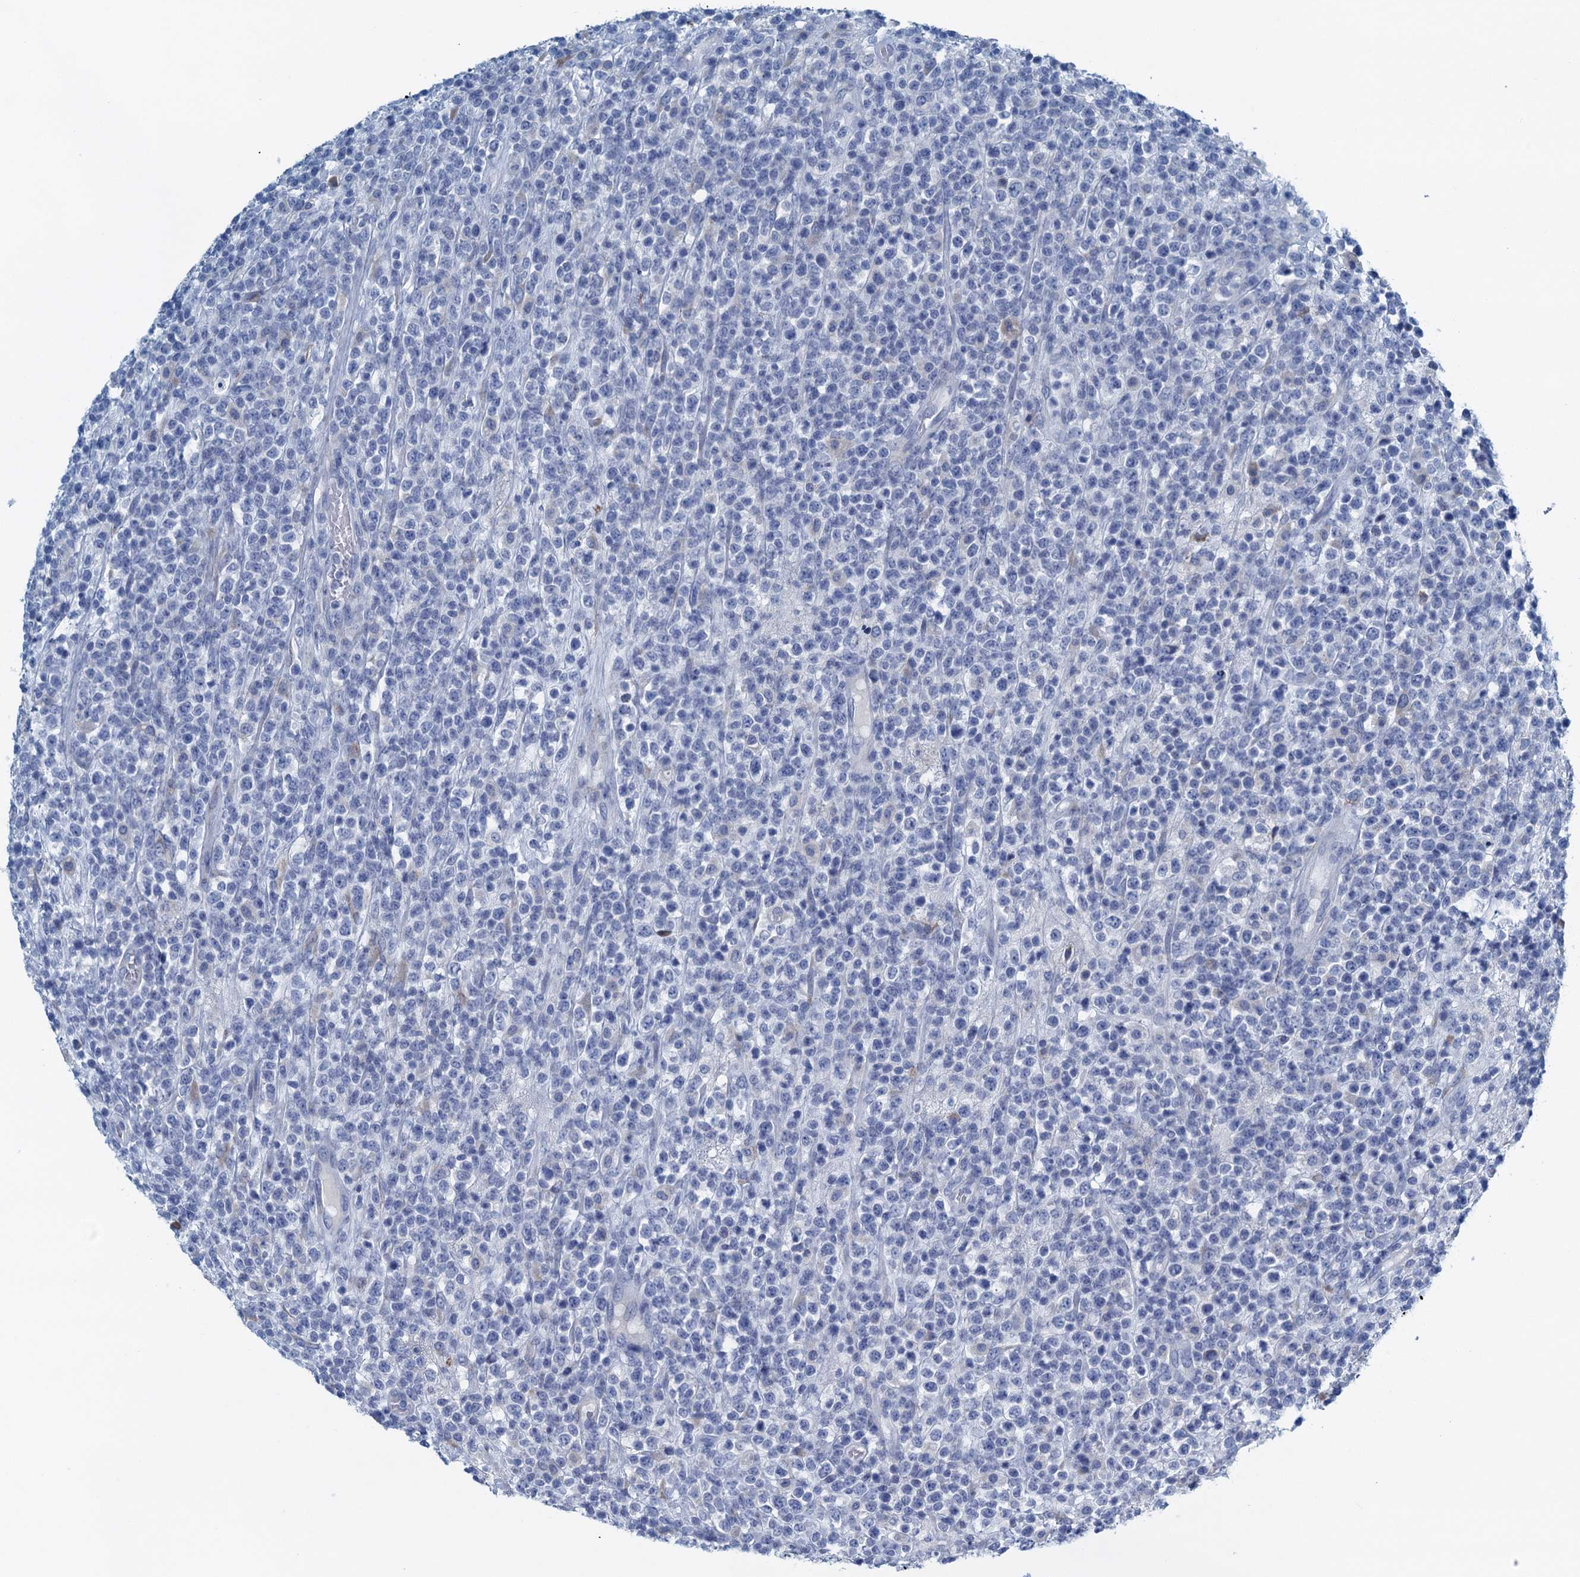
{"staining": {"intensity": "negative", "quantity": "none", "location": "none"}, "tissue": "lymphoma", "cell_type": "Tumor cells", "image_type": "cancer", "snomed": [{"axis": "morphology", "description": "Malignant lymphoma, non-Hodgkin's type, High grade"}, {"axis": "topography", "description": "Colon"}], "caption": "Tumor cells show no significant protein positivity in lymphoma. (DAB (3,3'-diaminobenzidine) IHC with hematoxylin counter stain).", "gene": "C10orf88", "patient": {"sex": "female", "age": 53}}